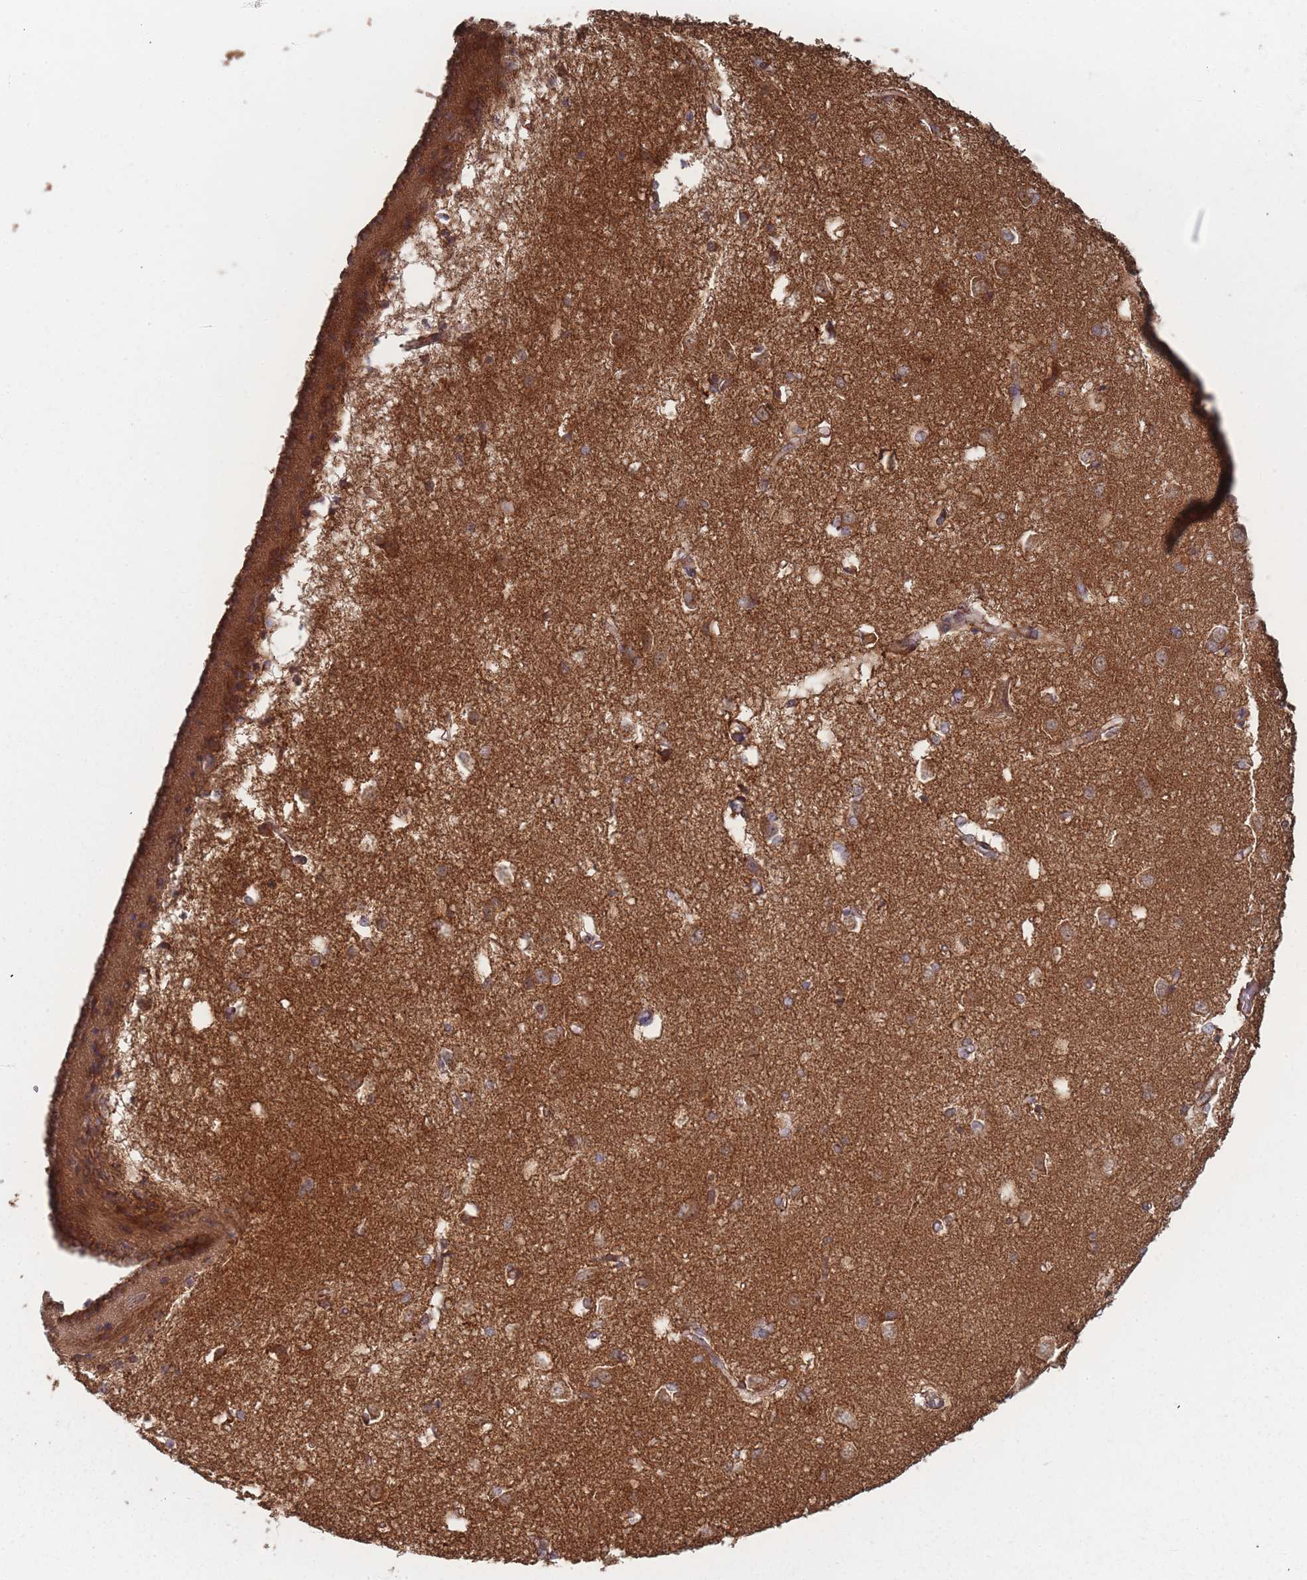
{"staining": {"intensity": "weak", "quantity": "<25%", "location": "cytoplasmic/membranous"}, "tissue": "caudate", "cell_type": "Glial cells", "image_type": "normal", "snomed": [{"axis": "morphology", "description": "Normal tissue, NOS"}, {"axis": "topography", "description": "Lateral ventricle wall"}], "caption": "Protein analysis of unremarkable caudate displays no significant positivity in glial cells.", "gene": "PSMB3", "patient": {"sex": "male", "age": 37}}